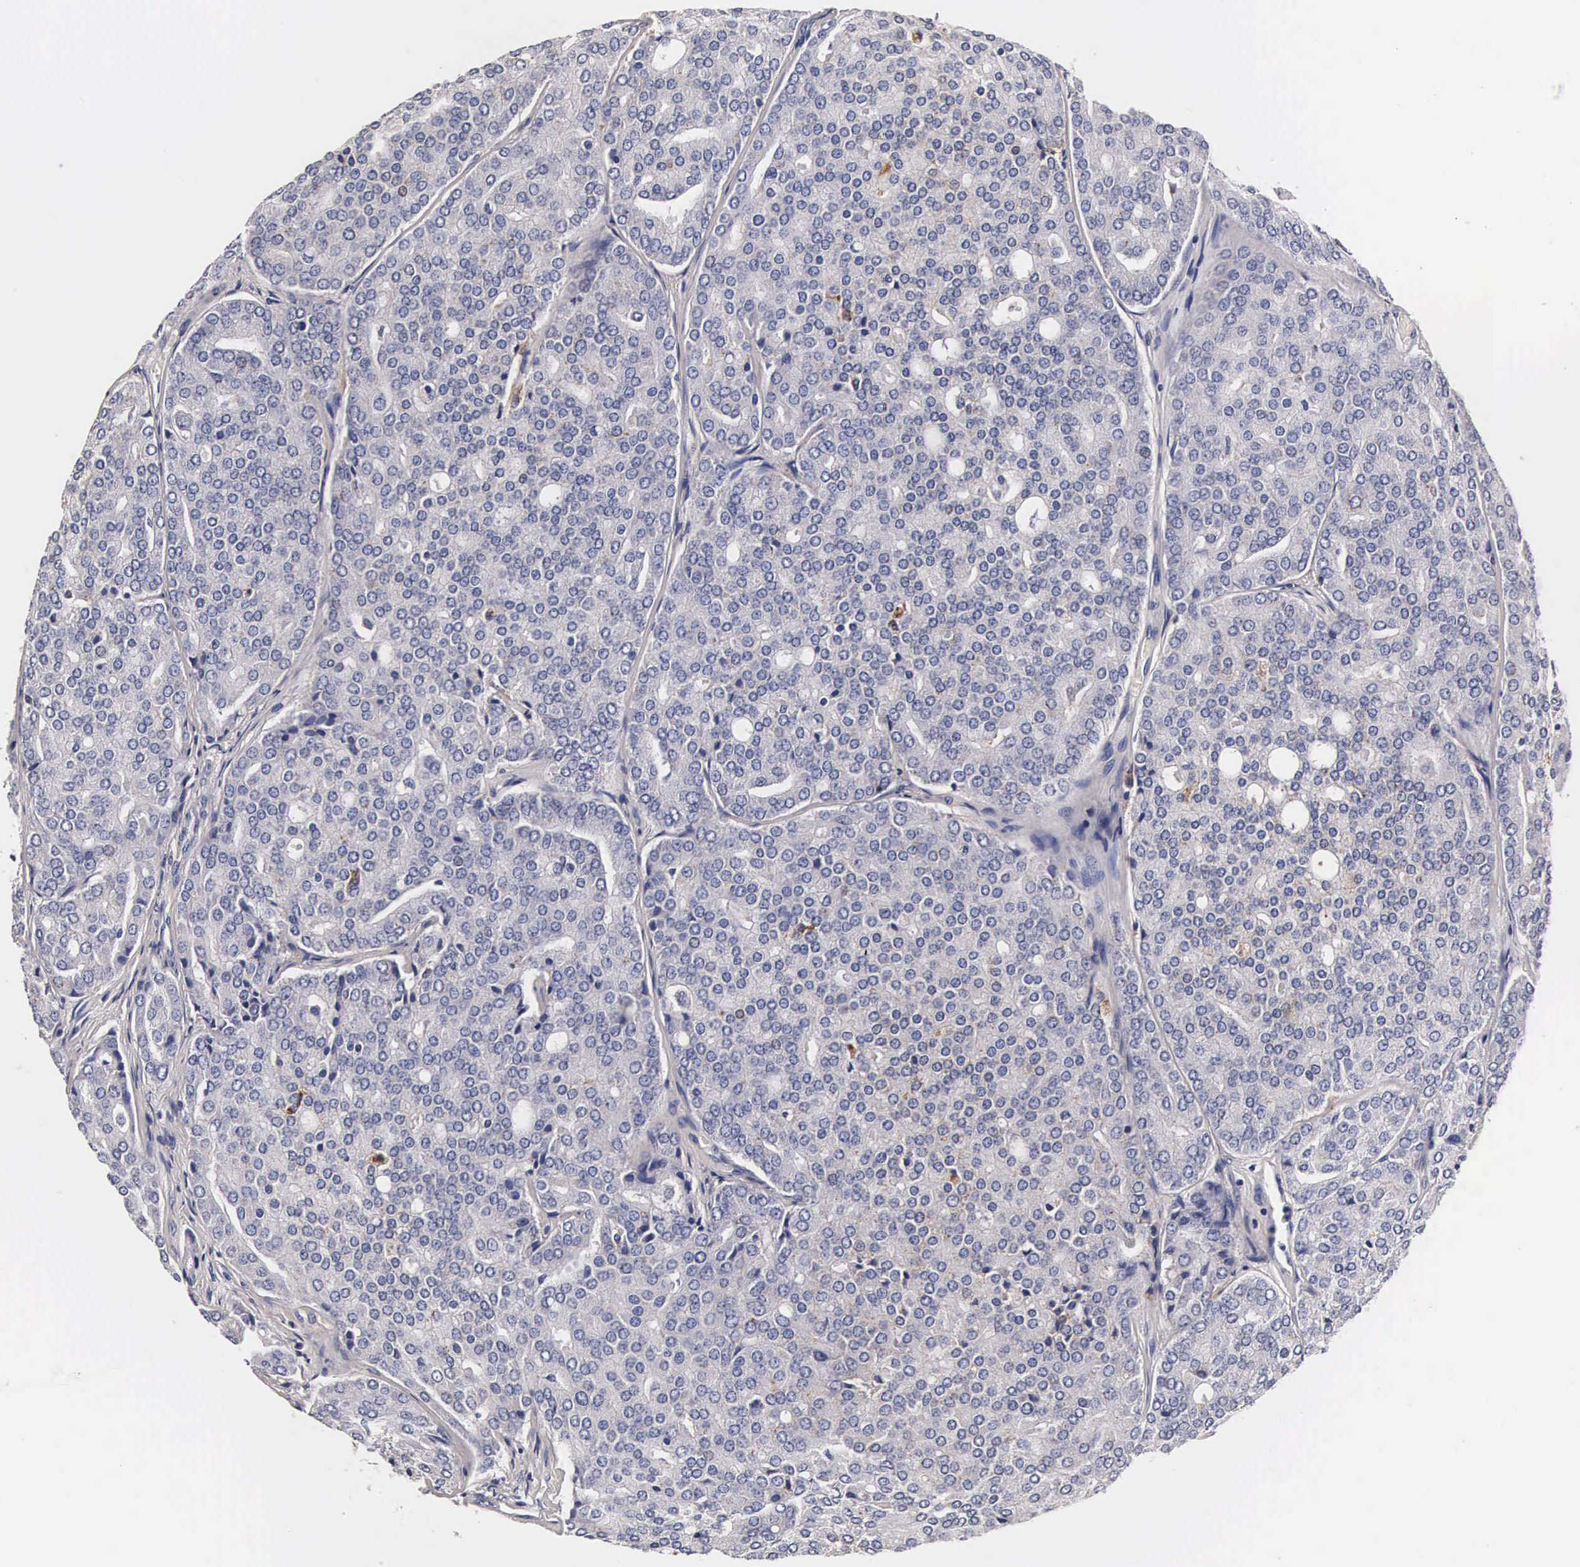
{"staining": {"intensity": "negative", "quantity": "none", "location": "none"}, "tissue": "prostate cancer", "cell_type": "Tumor cells", "image_type": "cancer", "snomed": [{"axis": "morphology", "description": "Adenocarcinoma, High grade"}, {"axis": "topography", "description": "Prostate"}], "caption": "IHC of prostate adenocarcinoma (high-grade) reveals no staining in tumor cells.", "gene": "CTSB", "patient": {"sex": "male", "age": 64}}